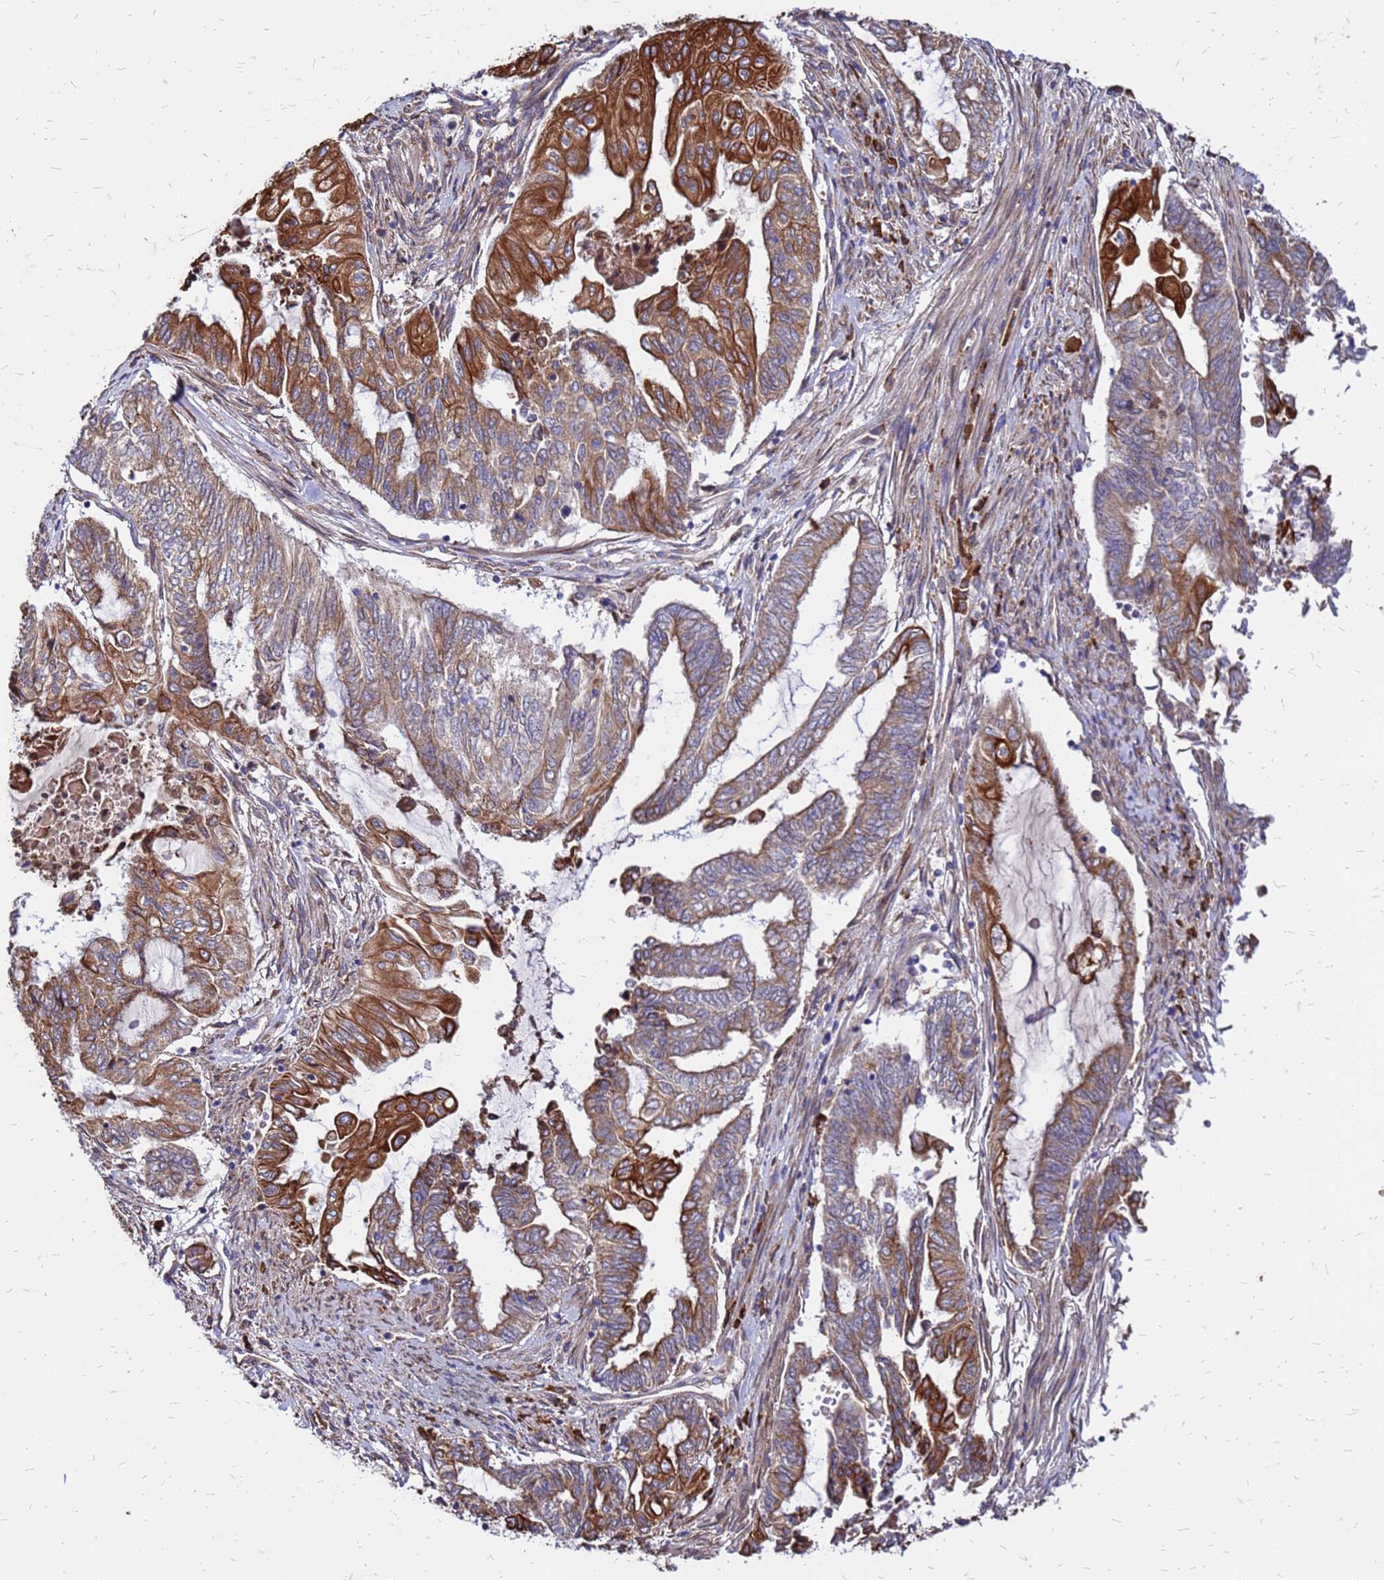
{"staining": {"intensity": "strong", "quantity": "25%-75%", "location": "cytoplasmic/membranous"}, "tissue": "endometrial cancer", "cell_type": "Tumor cells", "image_type": "cancer", "snomed": [{"axis": "morphology", "description": "Adenocarcinoma, NOS"}, {"axis": "topography", "description": "Uterus"}, {"axis": "topography", "description": "Endometrium"}], "caption": "Approximately 25%-75% of tumor cells in endometrial cancer show strong cytoplasmic/membranous protein expression as visualized by brown immunohistochemical staining.", "gene": "VMO1", "patient": {"sex": "female", "age": 70}}